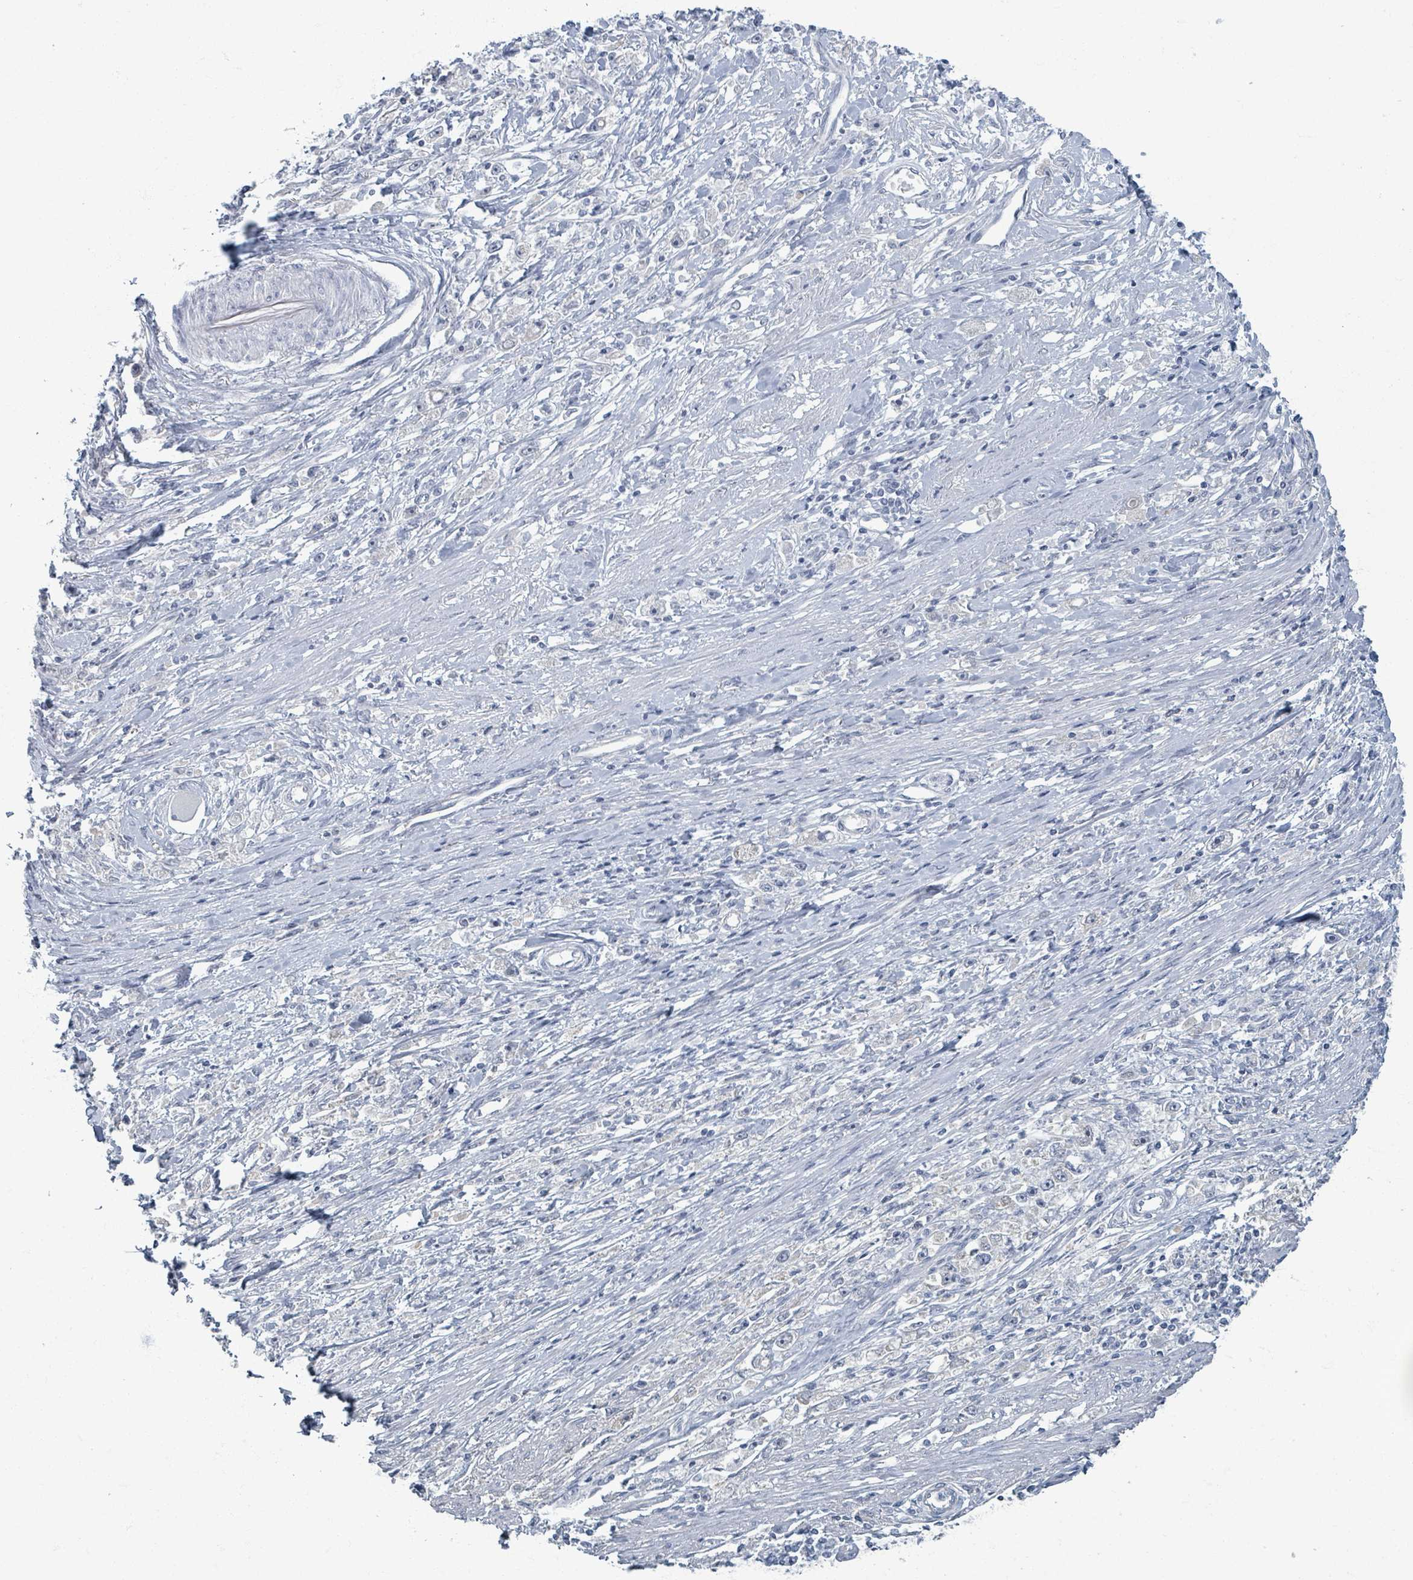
{"staining": {"intensity": "negative", "quantity": "none", "location": "none"}, "tissue": "stomach cancer", "cell_type": "Tumor cells", "image_type": "cancer", "snomed": [{"axis": "morphology", "description": "Adenocarcinoma, NOS"}, {"axis": "topography", "description": "Stomach"}], "caption": "An image of adenocarcinoma (stomach) stained for a protein demonstrates no brown staining in tumor cells.", "gene": "WNT11", "patient": {"sex": "female", "age": 59}}